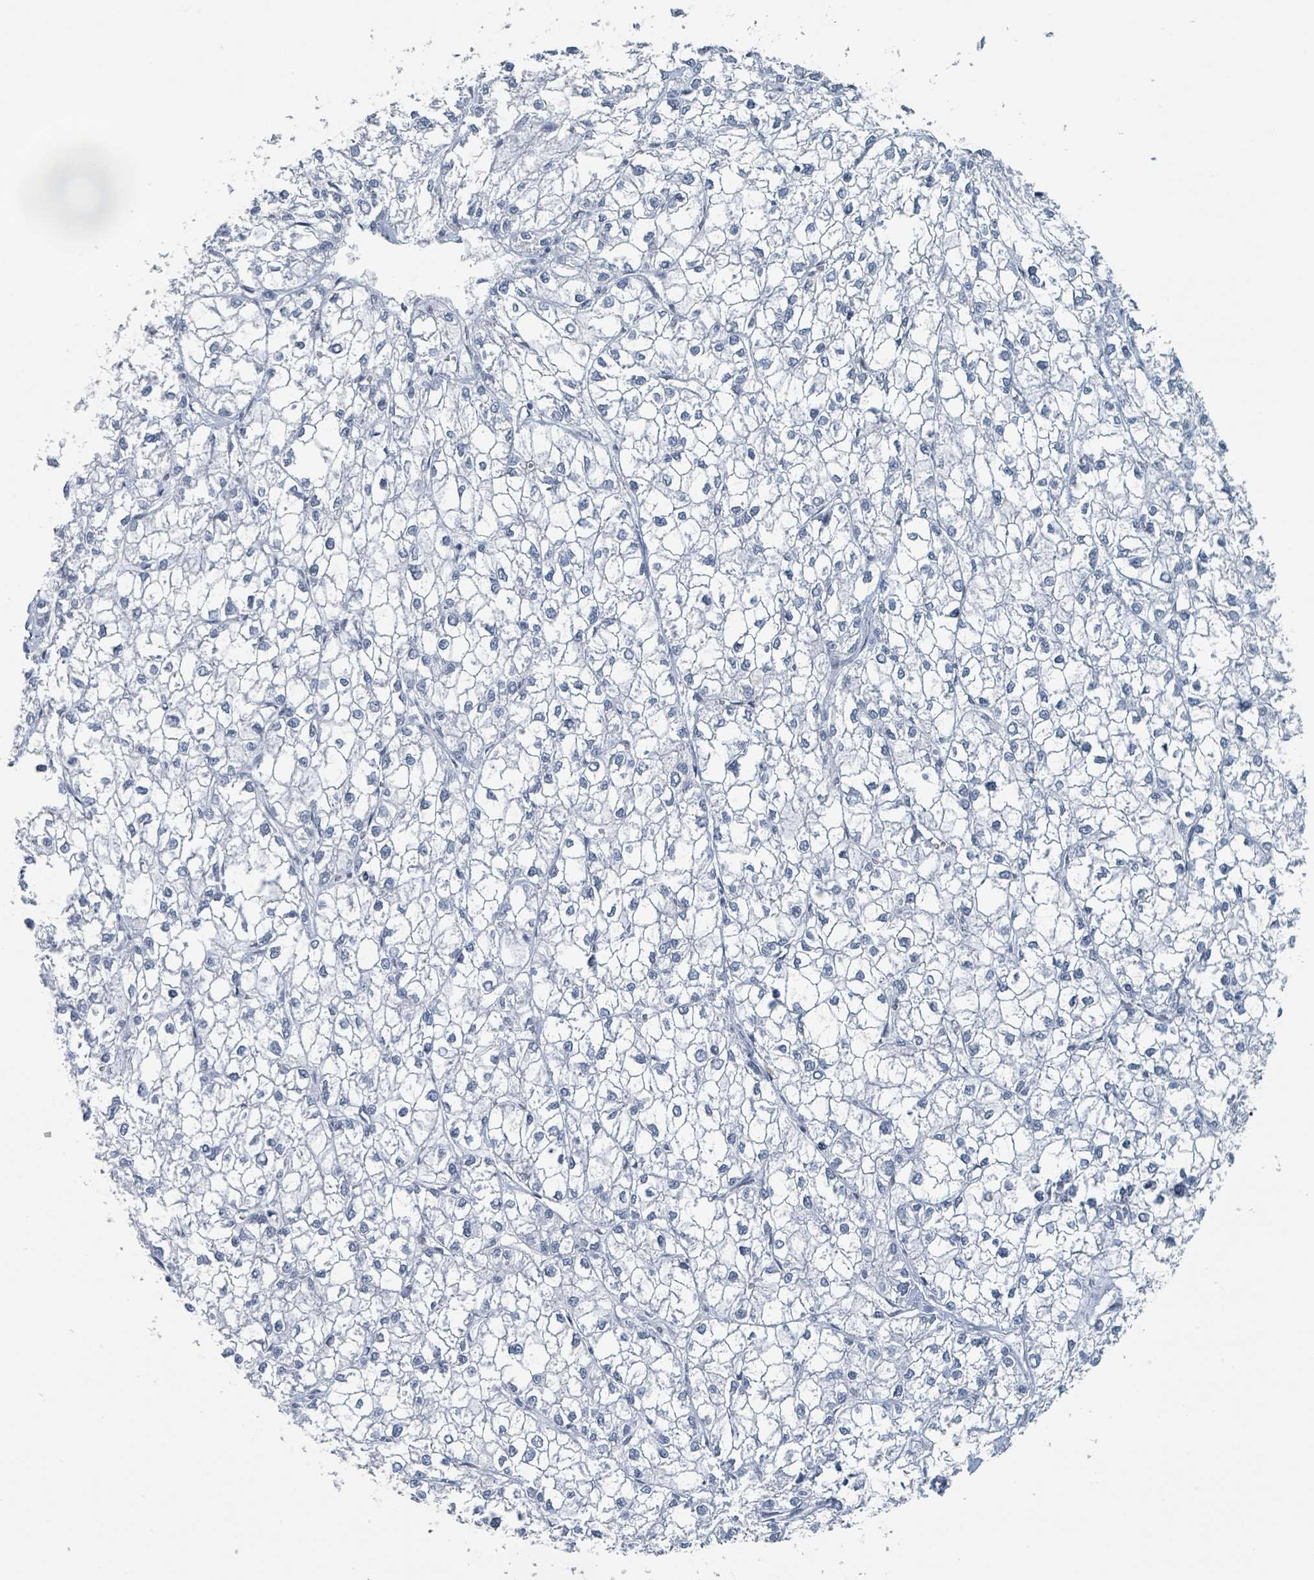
{"staining": {"intensity": "negative", "quantity": "none", "location": "none"}, "tissue": "liver cancer", "cell_type": "Tumor cells", "image_type": "cancer", "snomed": [{"axis": "morphology", "description": "Carcinoma, Hepatocellular, NOS"}, {"axis": "topography", "description": "Liver"}], "caption": "Protein analysis of liver cancer reveals no significant staining in tumor cells.", "gene": "EHMT2", "patient": {"sex": "female", "age": 43}}